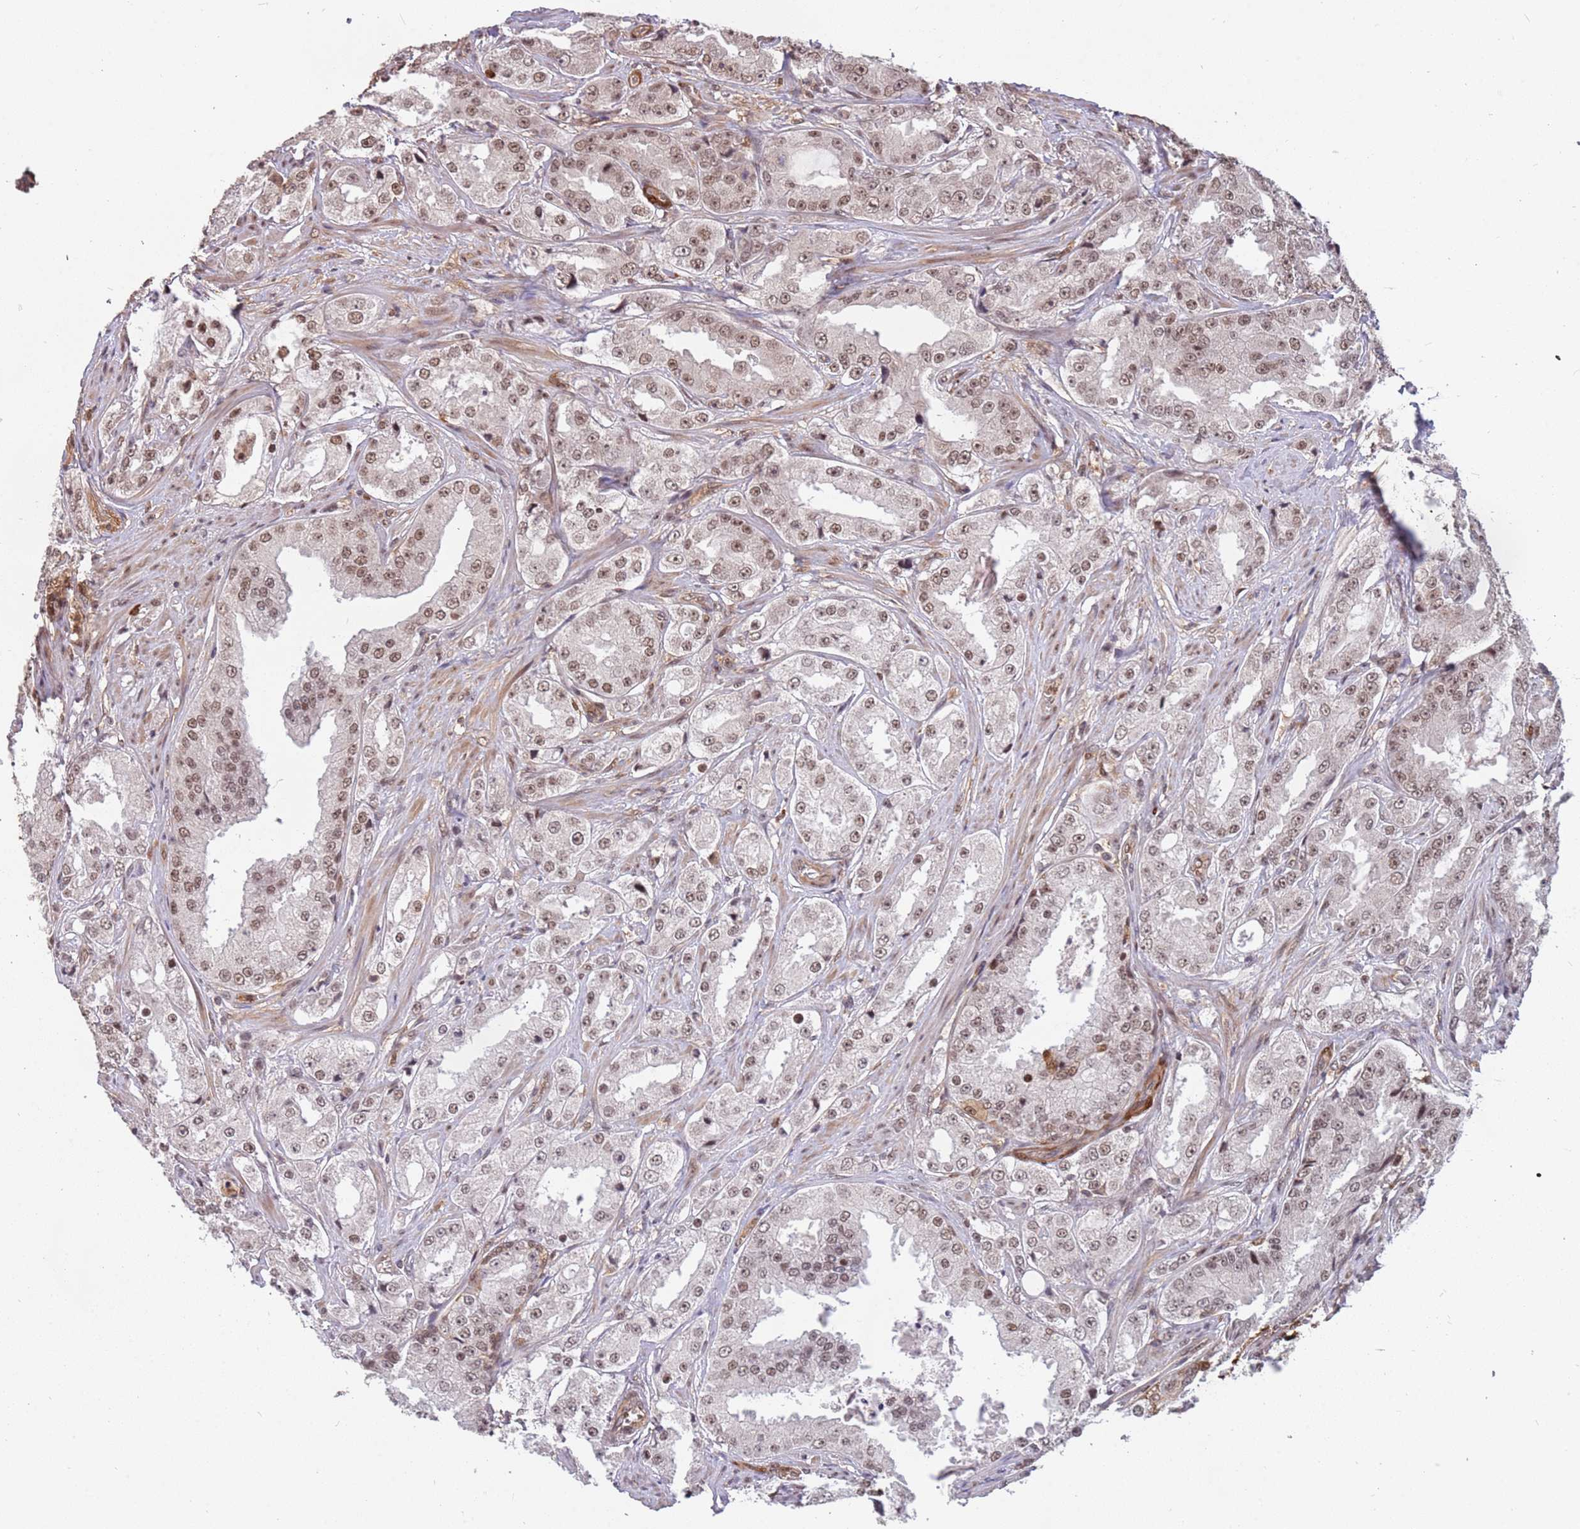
{"staining": {"intensity": "weak", "quantity": "25%-75%", "location": "nuclear"}, "tissue": "prostate cancer", "cell_type": "Tumor cells", "image_type": "cancer", "snomed": [{"axis": "morphology", "description": "Adenocarcinoma, High grade"}, {"axis": "topography", "description": "Prostate"}], "caption": "Weak nuclear protein expression is appreciated in about 25%-75% of tumor cells in high-grade adenocarcinoma (prostate).", "gene": "GBP2", "patient": {"sex": "male", "age": 73}}